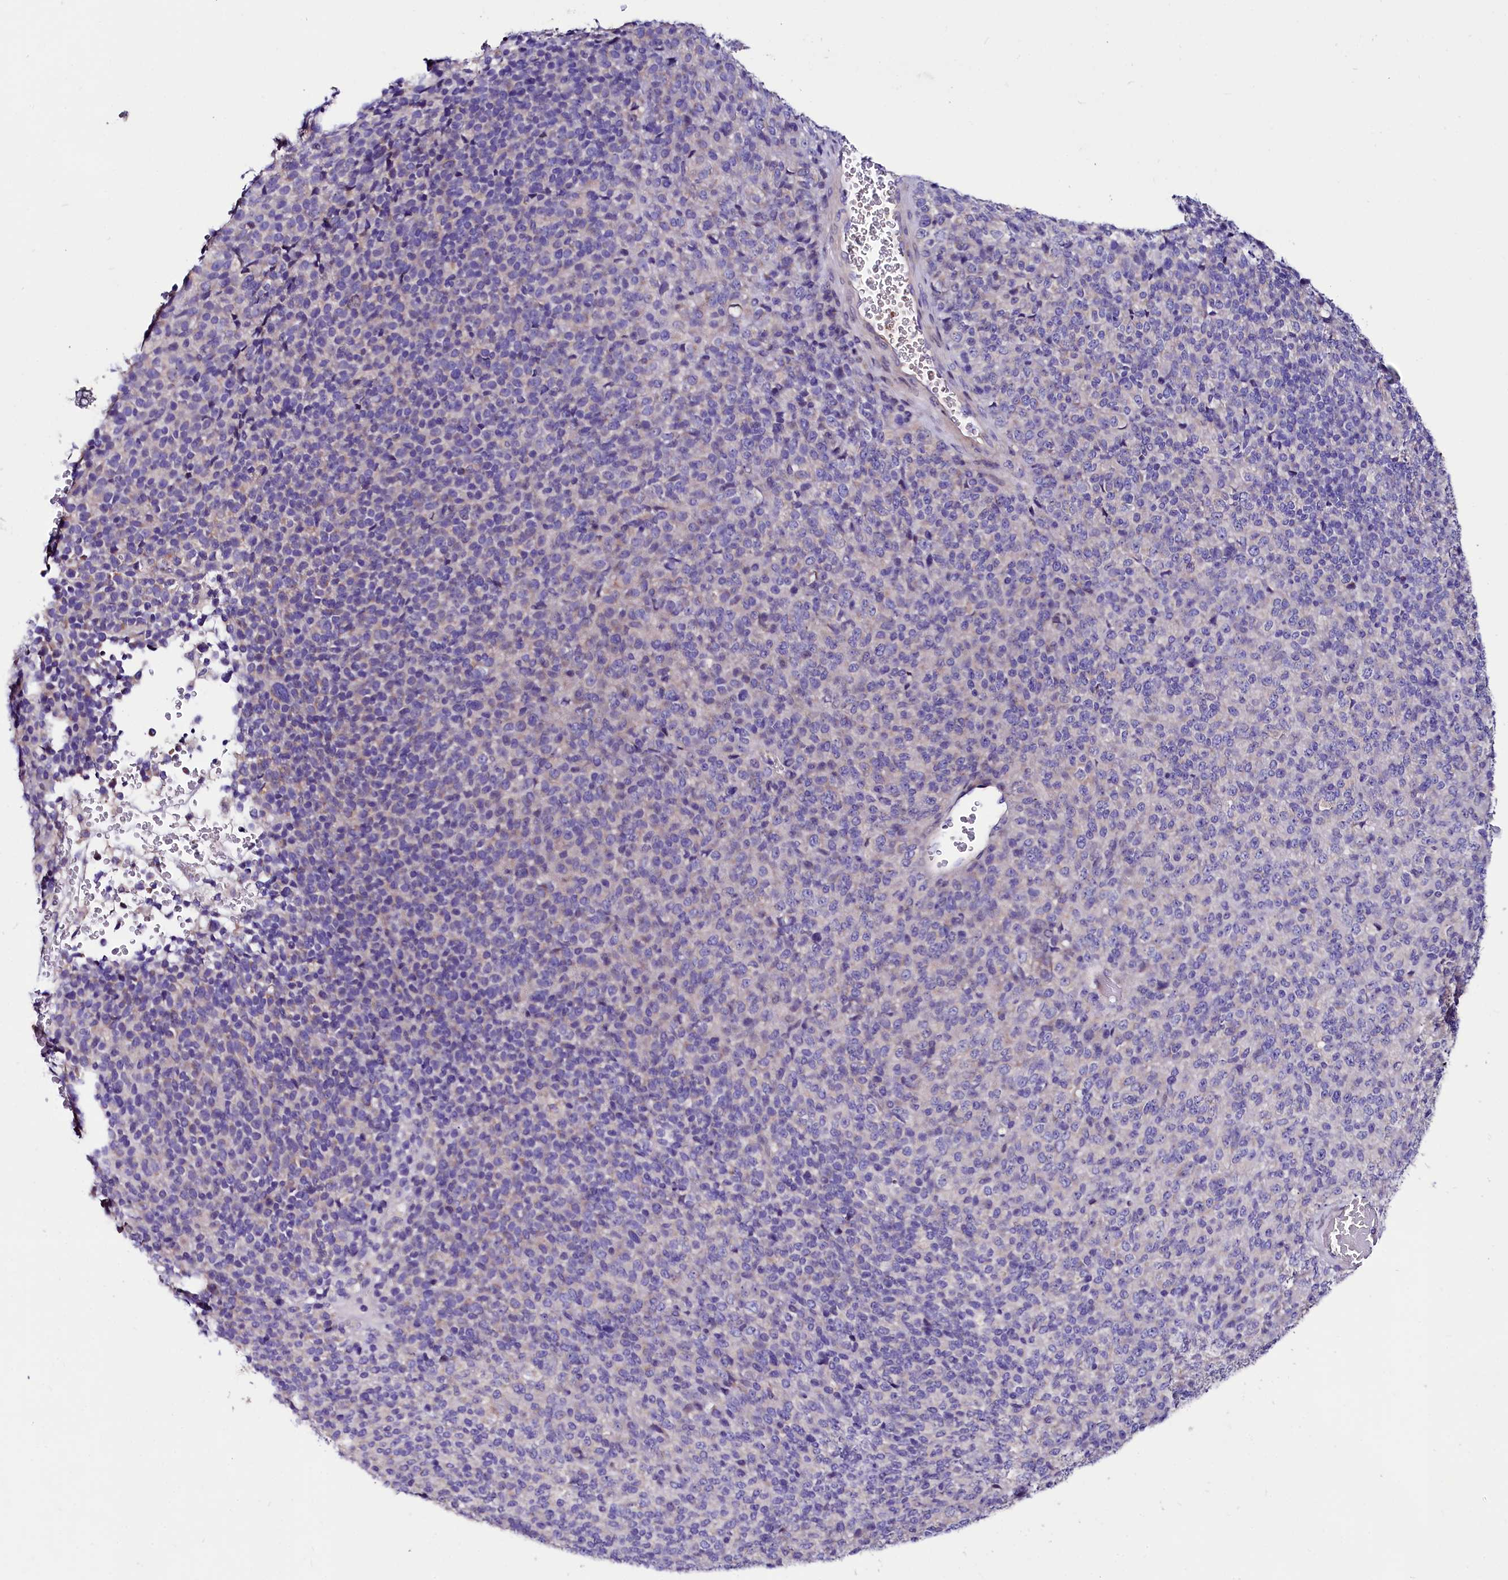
{"staining": {"intensity": "negative", "quantity": "none", "location": "none"}, "tissue": "melanoma", "cell_type": "Tumor cells", "image_type": "cancer", "snomed": [{"axis": "morphology", "description": "Malignant melanoma, Metastatic site"}, {"axis": "topography", "description": "Brain"}], "caption": "Melanoma was stained to show a protein in brown. There is no significant positivity in tumor cells. Nuclei are stained in blue.", "gene": "ABHD5", "patient": {"sex": "female", "age": 56}}